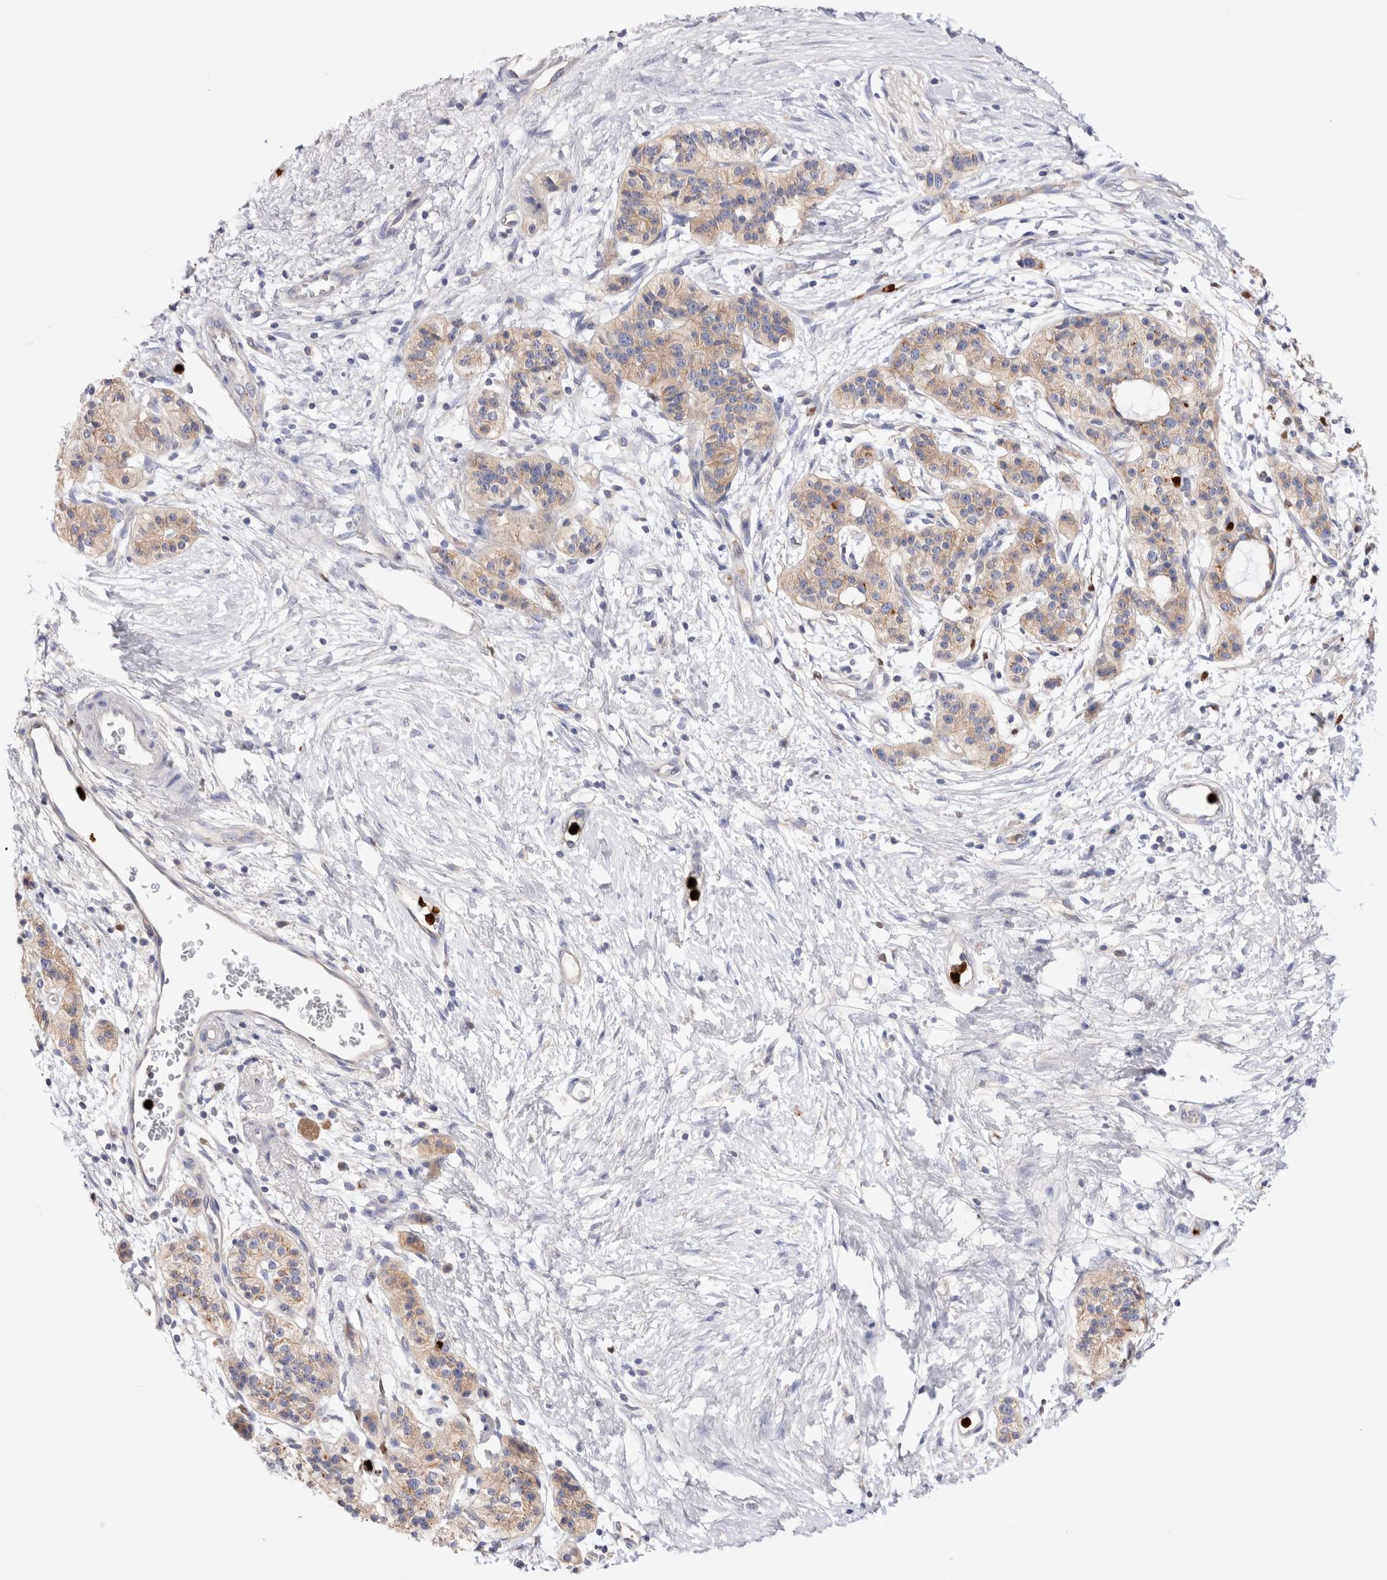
{"staining": {"intensity": "weak", "quantity": ">75%", "location": "cytoplasmic/membranous"}, "tissue": "pancreatic cancer", "cell_type": "Tumor cells", "image_type": "cancer", "snomed": [{"axis": "morphology", "description": "Adenocarcinoma, NOS"}, {"axis": "topography", "description": "Pancreas"}], "caption": "Immunohistochemistry of adenocarcinoma (pancreatic) reveals low levels of weak cytoplasmic/membranous positivity in about >75% of tumor cells. The protein of interest is shown in brown color, while the nuclei are stained blue.", "gene": "NXT2", "patient": {"sex": "male", "age": 50}}